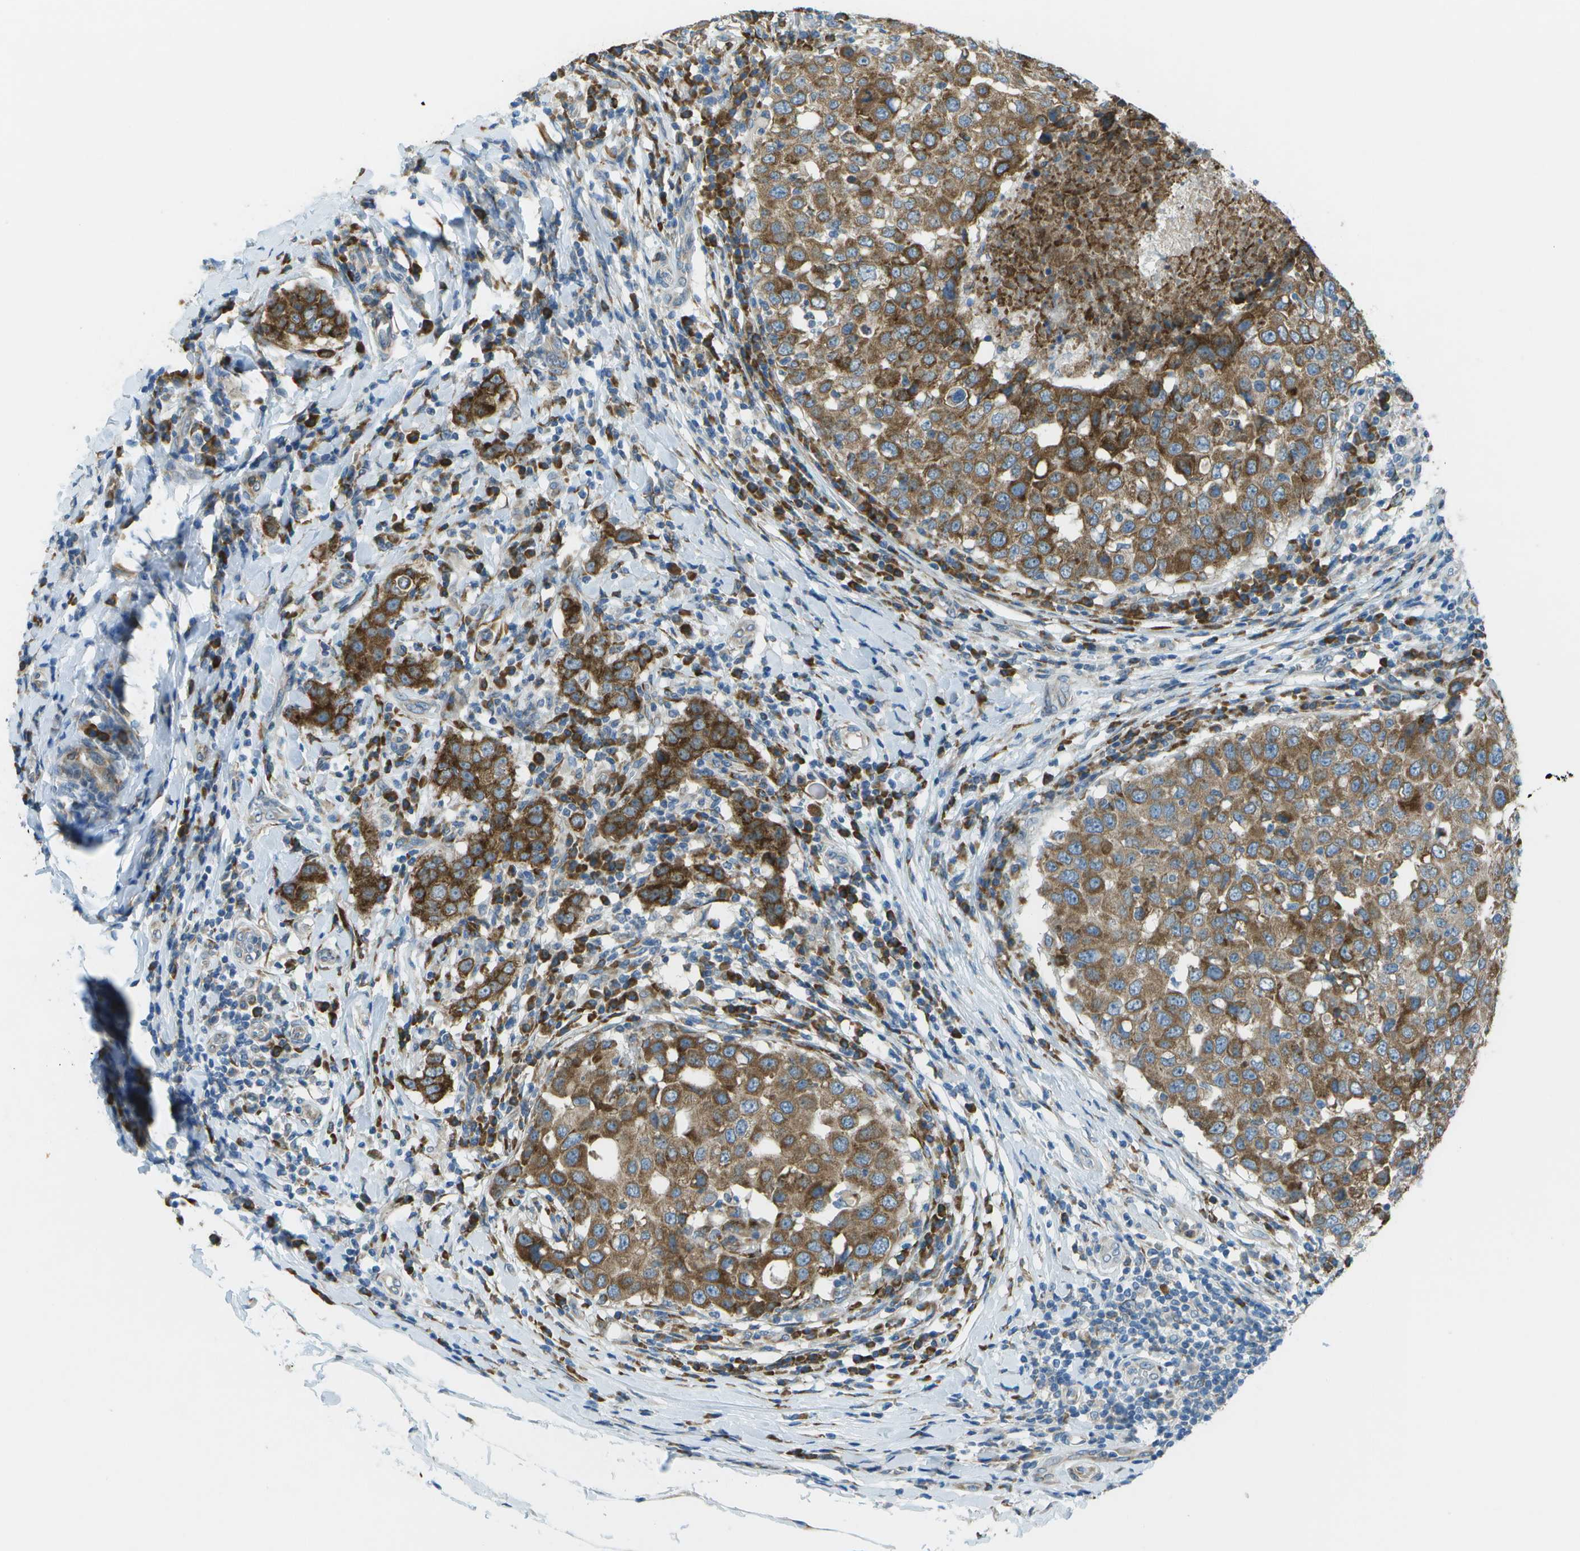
{"staining": {"intensity": "moderate", "quantity": ">75%", "location": "cytoplasmic/membranous"}, "tissue": "breast cancer", "cell_type": "Tumor cells", "image_type": "cancer", "snomed": [{"axis": "morphology", "description": "Duct carcinoma"}, {"axis": "topography", "description": "Breast"}], "caption": "Approximately >75% of tumor cells in breast cancer show moderate cytoplasmic/membranous protein positivity as visualized by brown immunohistochemical staining.", "gene": "KCTD3", "patient": {"sex": "female", "age": 27}}